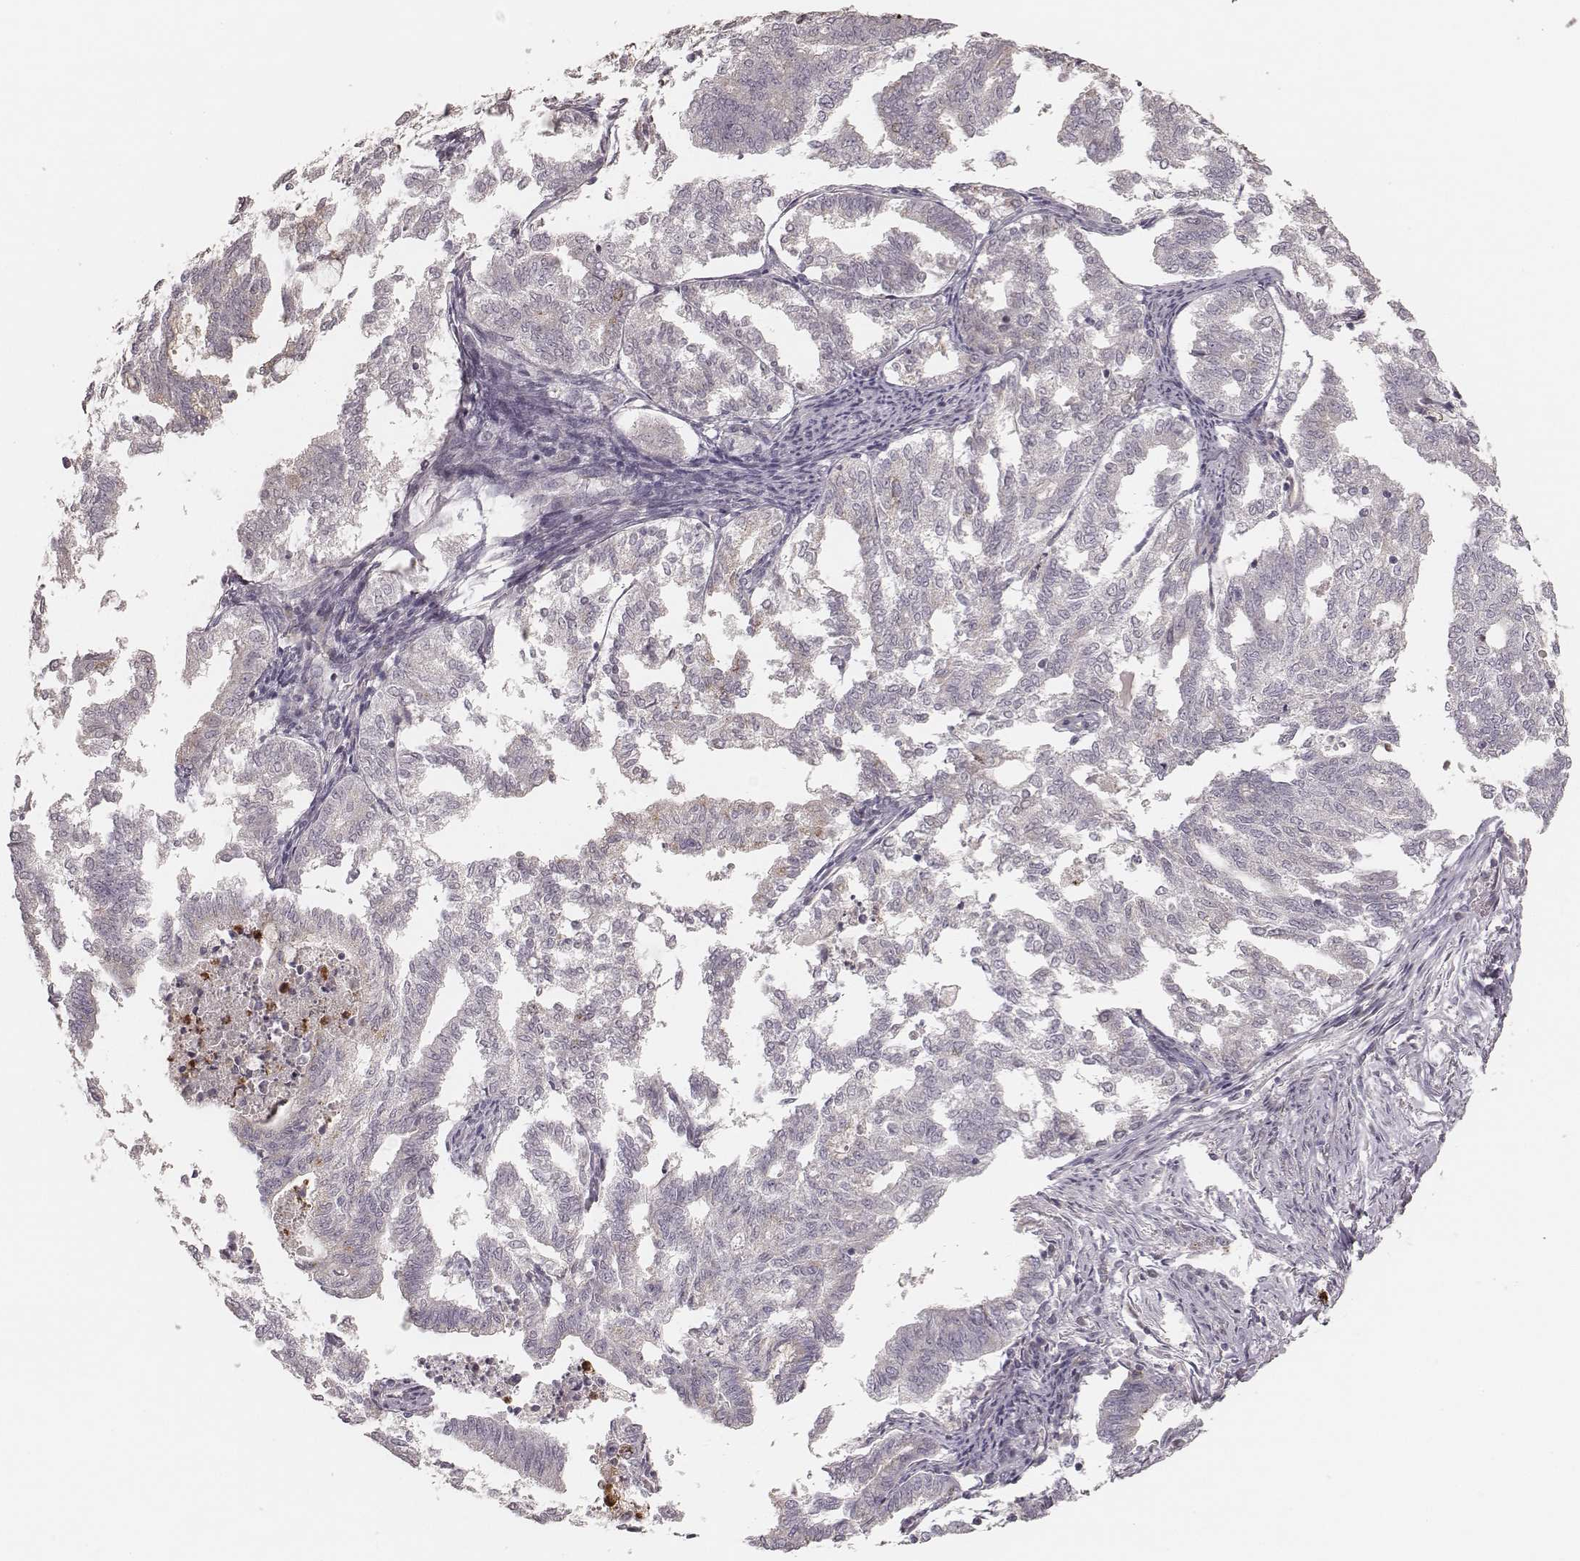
{"staining": {"intensity": "negative", "quantity": "none", "location": "none"}, "tissue": "endometrial cancer", "cell_type": "Tumor cells", "image_type": "cancer", "snomed": [{"axis": "morphology", "description": "Adenocarcinoma, NOS"}, {"axis": "topography", "description": "Endometrium"}], "caption": "The micrograph reveals no staining of tumor cells in endometrial cancer.", "gene": "ABCA7", "patient": {"sex": "female", "age": 79}}